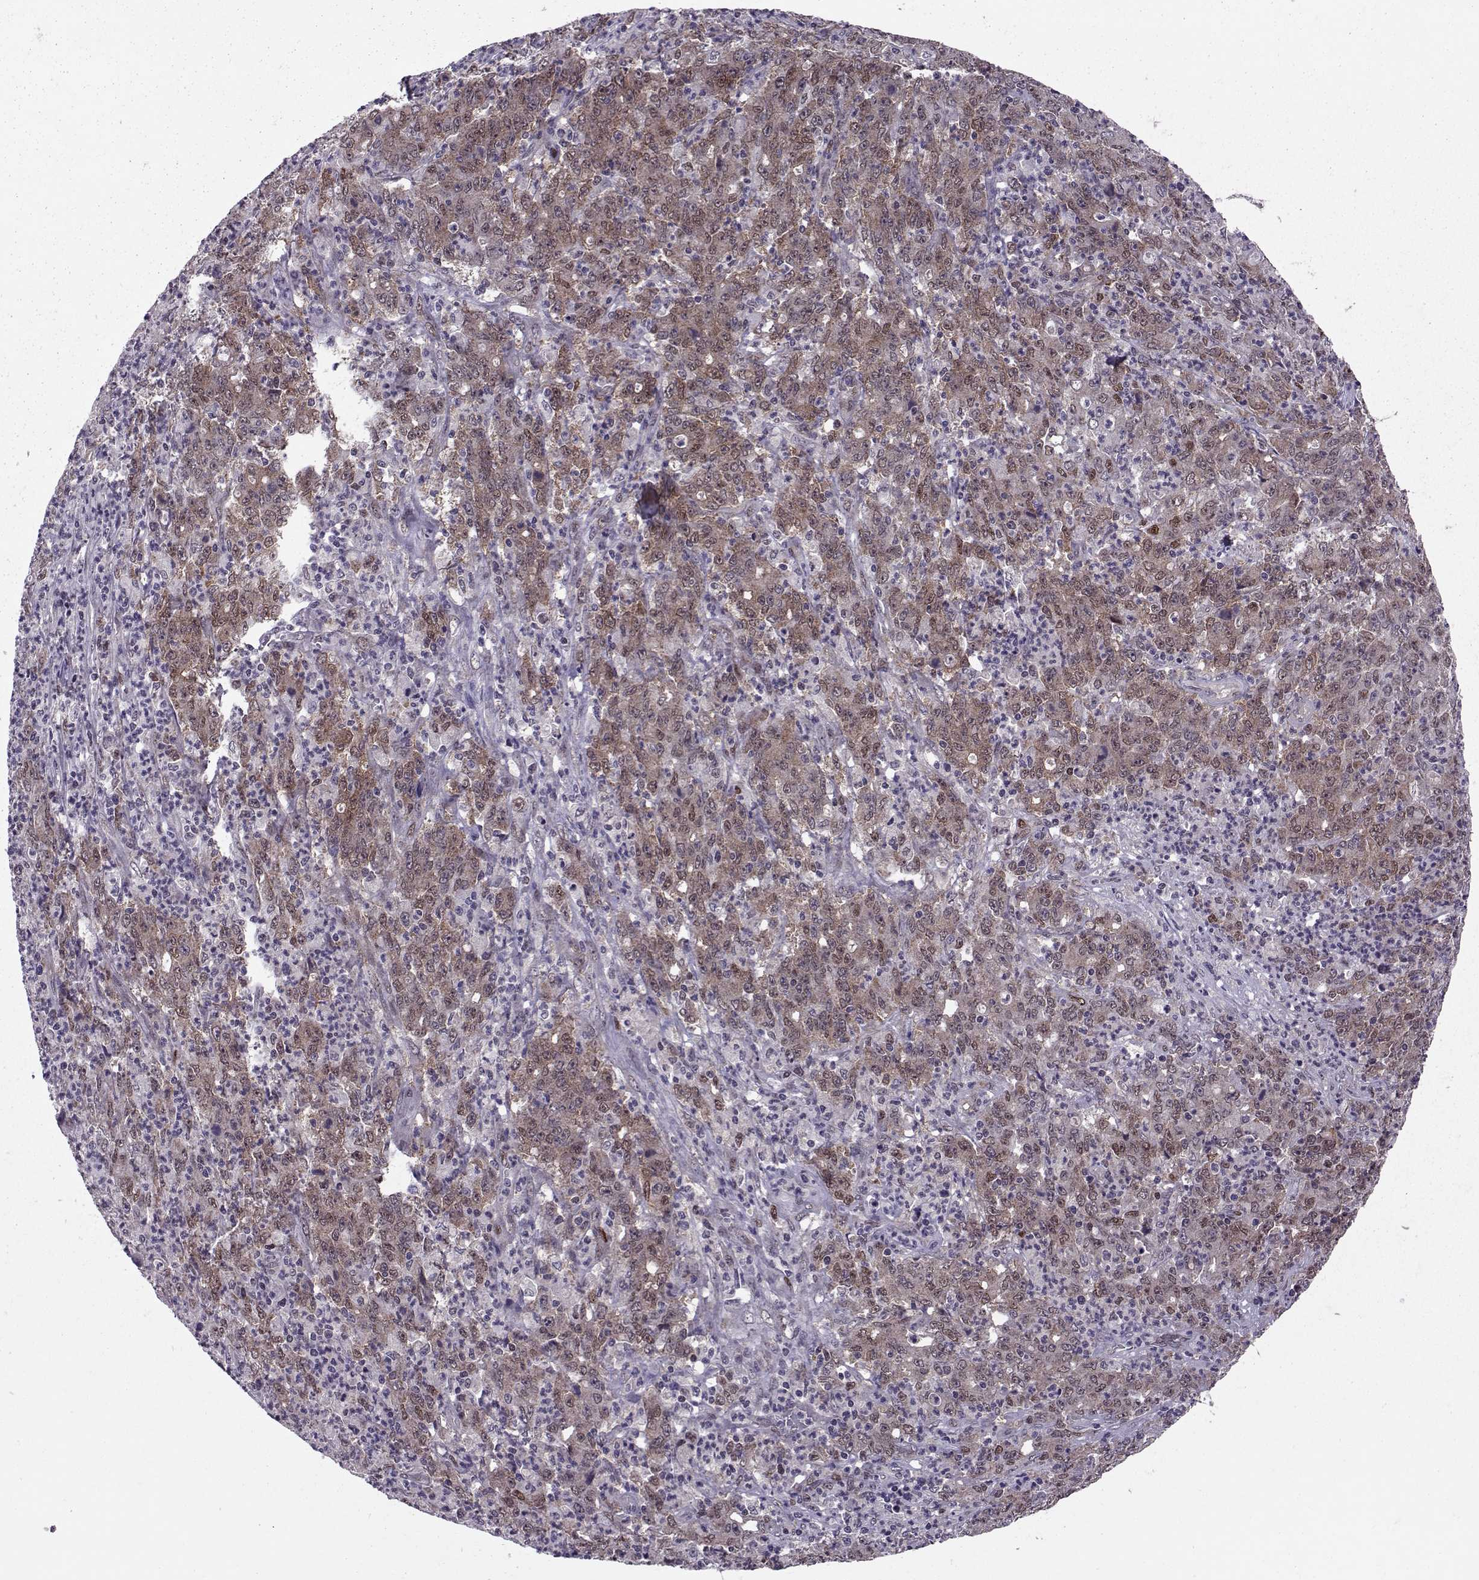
{"staining": {"intensity": "moderate", "quantity": "25%-75%", "location": "cytoplasmic/membranous,nuclear"}, "tissue": "stomach cancer", "cell_type": "Tumor cells", "image_type": "cancer", "snomed": [{"axis": "morphology", "description": "Adenocarcinoma, NOS"}, {"axis": "topography", "description": "Stomach, lower"}], "caption": "A micrograph showing moderate cytoplasmic/membranous and nuclear positivity in about 25%-75% of tumor cells in stomach cancer (adenocarcinoma), as visualized by brown immunohistochemical staining.", "gene": "CDK4", "patient": {"sex": "female", "age": 71}}